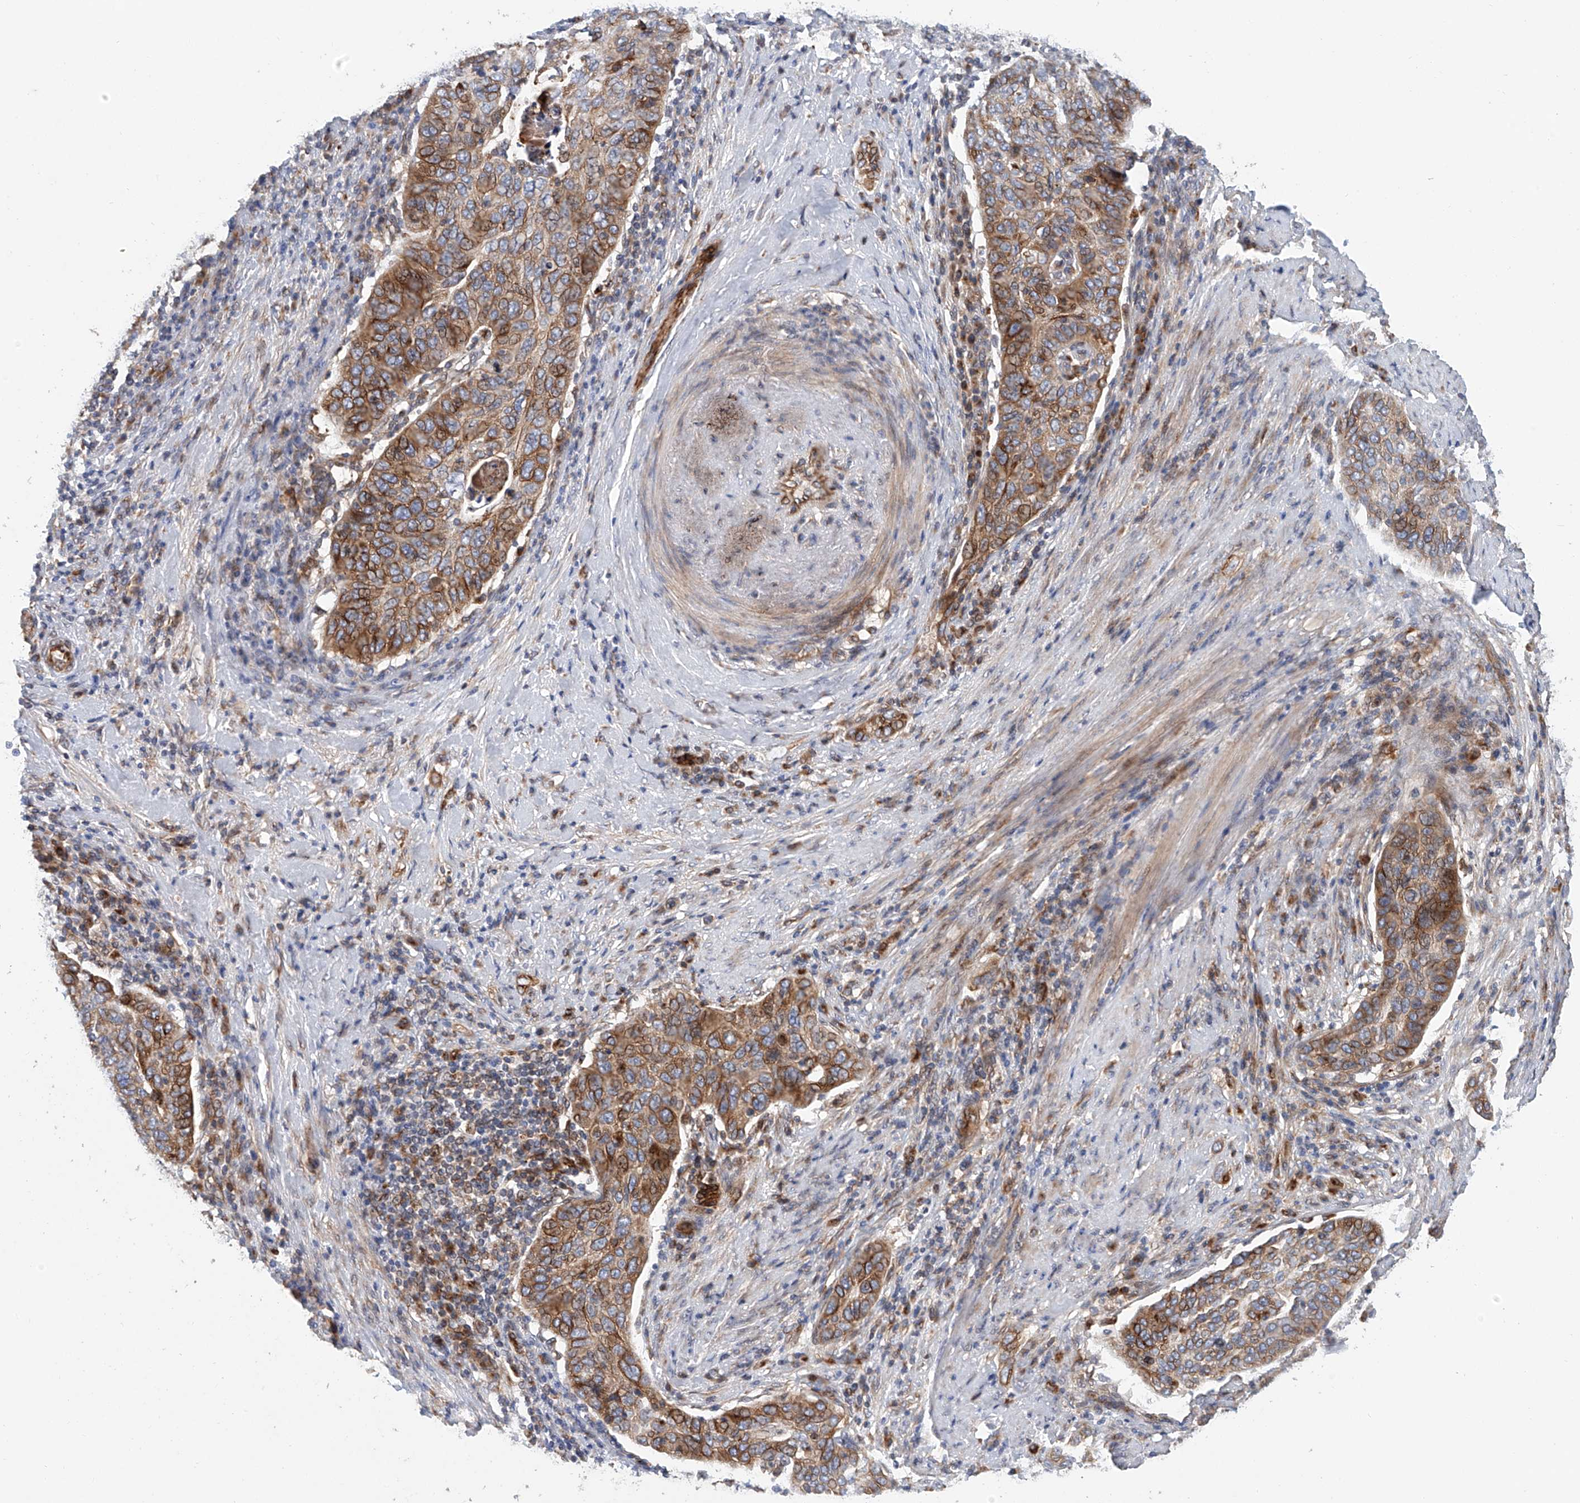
{"staining": {"intensity": "moderate", "quantity": ">75%", "location": "cytoplasmic/membranous"}, "tissue": "cervical cancer", "cell_type": "Tumor cells", "image_type": "cancer", "snomed": [{"axis": "morphology", "description": "Squamous cell carcinoma, NOS"}, {"axis": "topography", "description": "Cervix"}], "caption": "Squamous cell carcinoma (cervical) tissue demonstrates moderate cytoplasmic/membranous positivity in approximately >75% of tumor cells", "gene": "HGSNAT", "patient": {"sex": "female", "age": 60}}